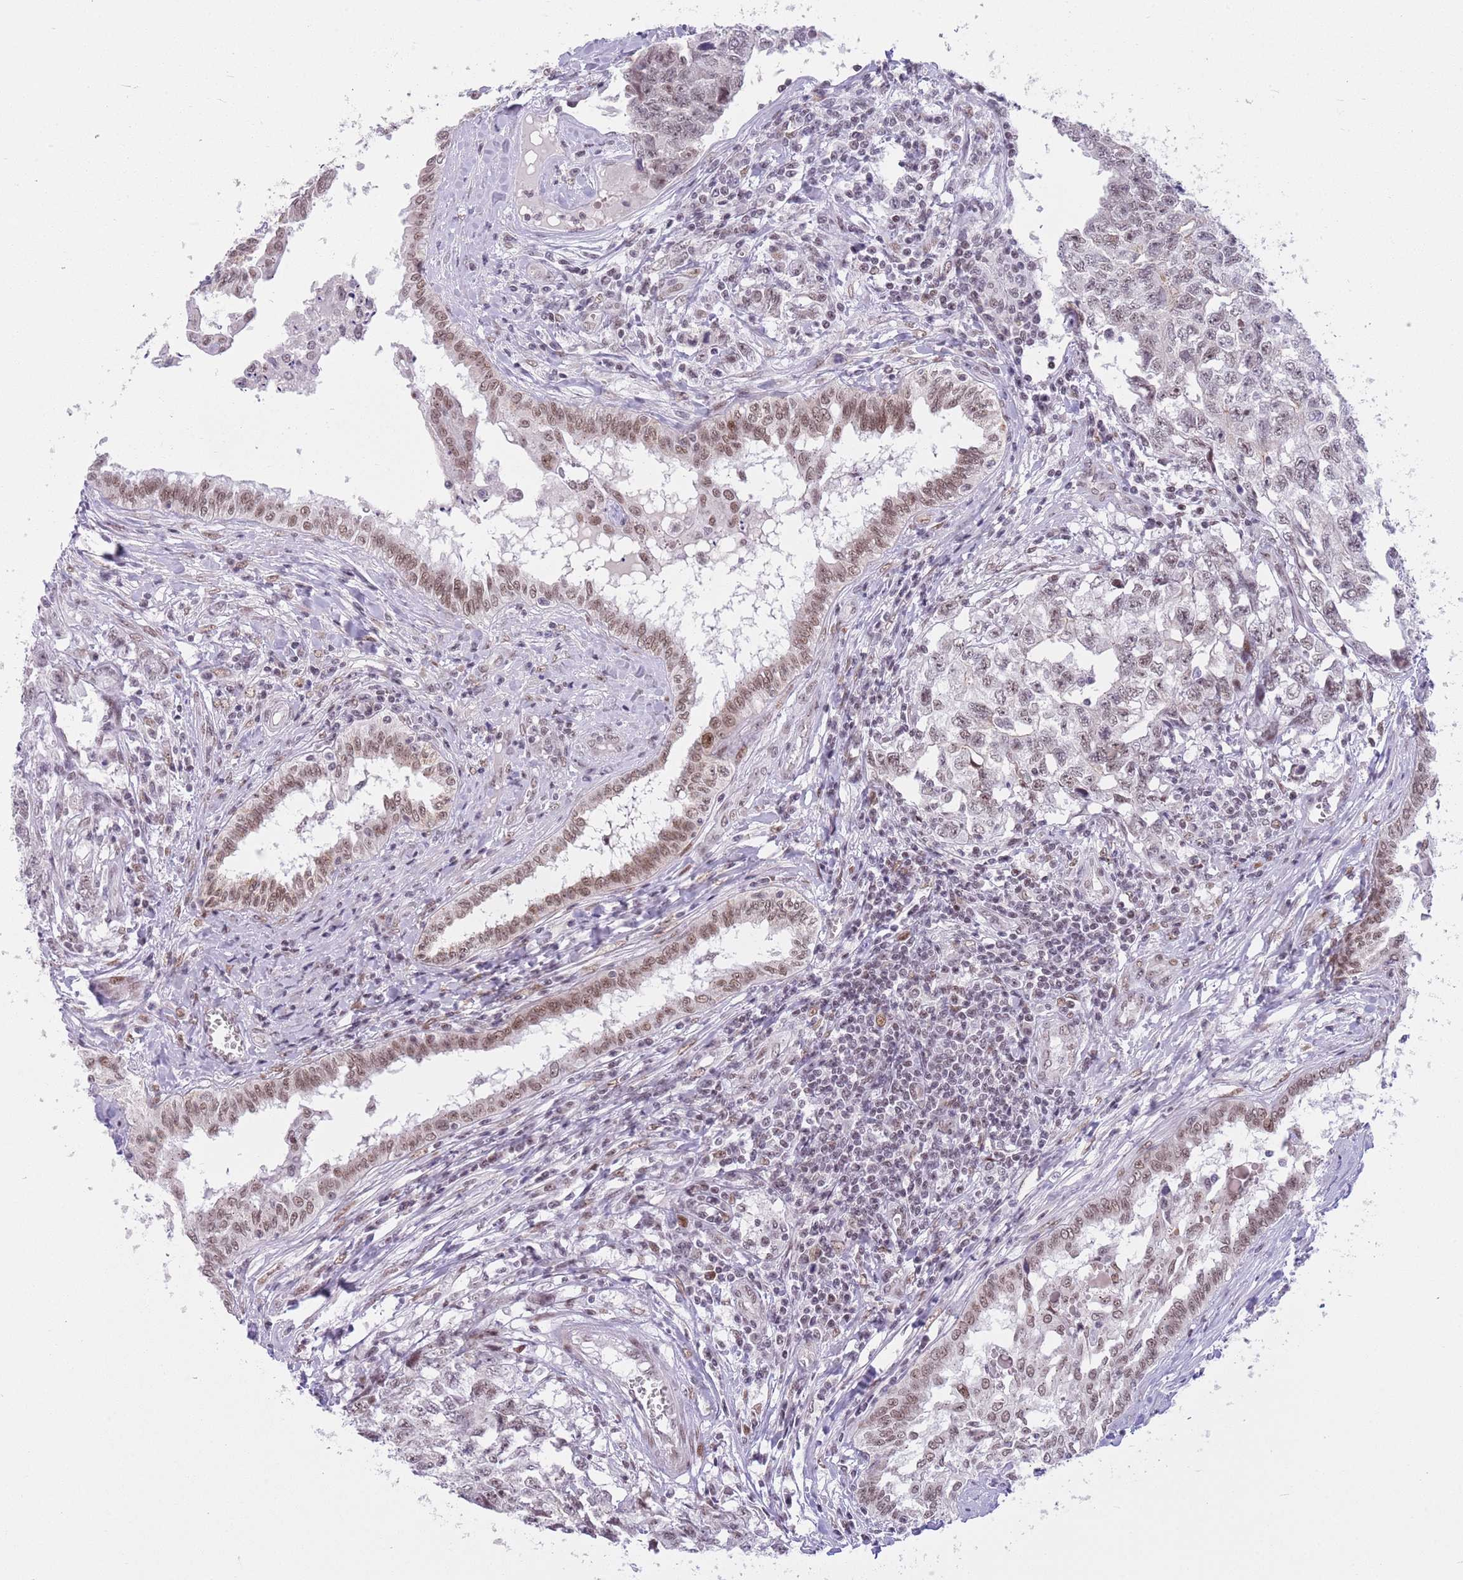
{"staining": {"intensity": "weak", "quantity": ">75%", "location": "nuclear"}, "tissue": "testis cancer", "cell_type": "Tumor cells", "image_type": "cancer", "snomed": [{"axis": "morphology", "description": "Carcinoma, Embryonal, NOS"}, {"axis": "topography", "description": "Testis"}], "caption": "Protein staining of testis embryonal carcinoma tissue displays weak nuclear expression in about >75% of tumor cells.", "gene": "RFX1", "patient": {"sex": "male", "age": 31}}